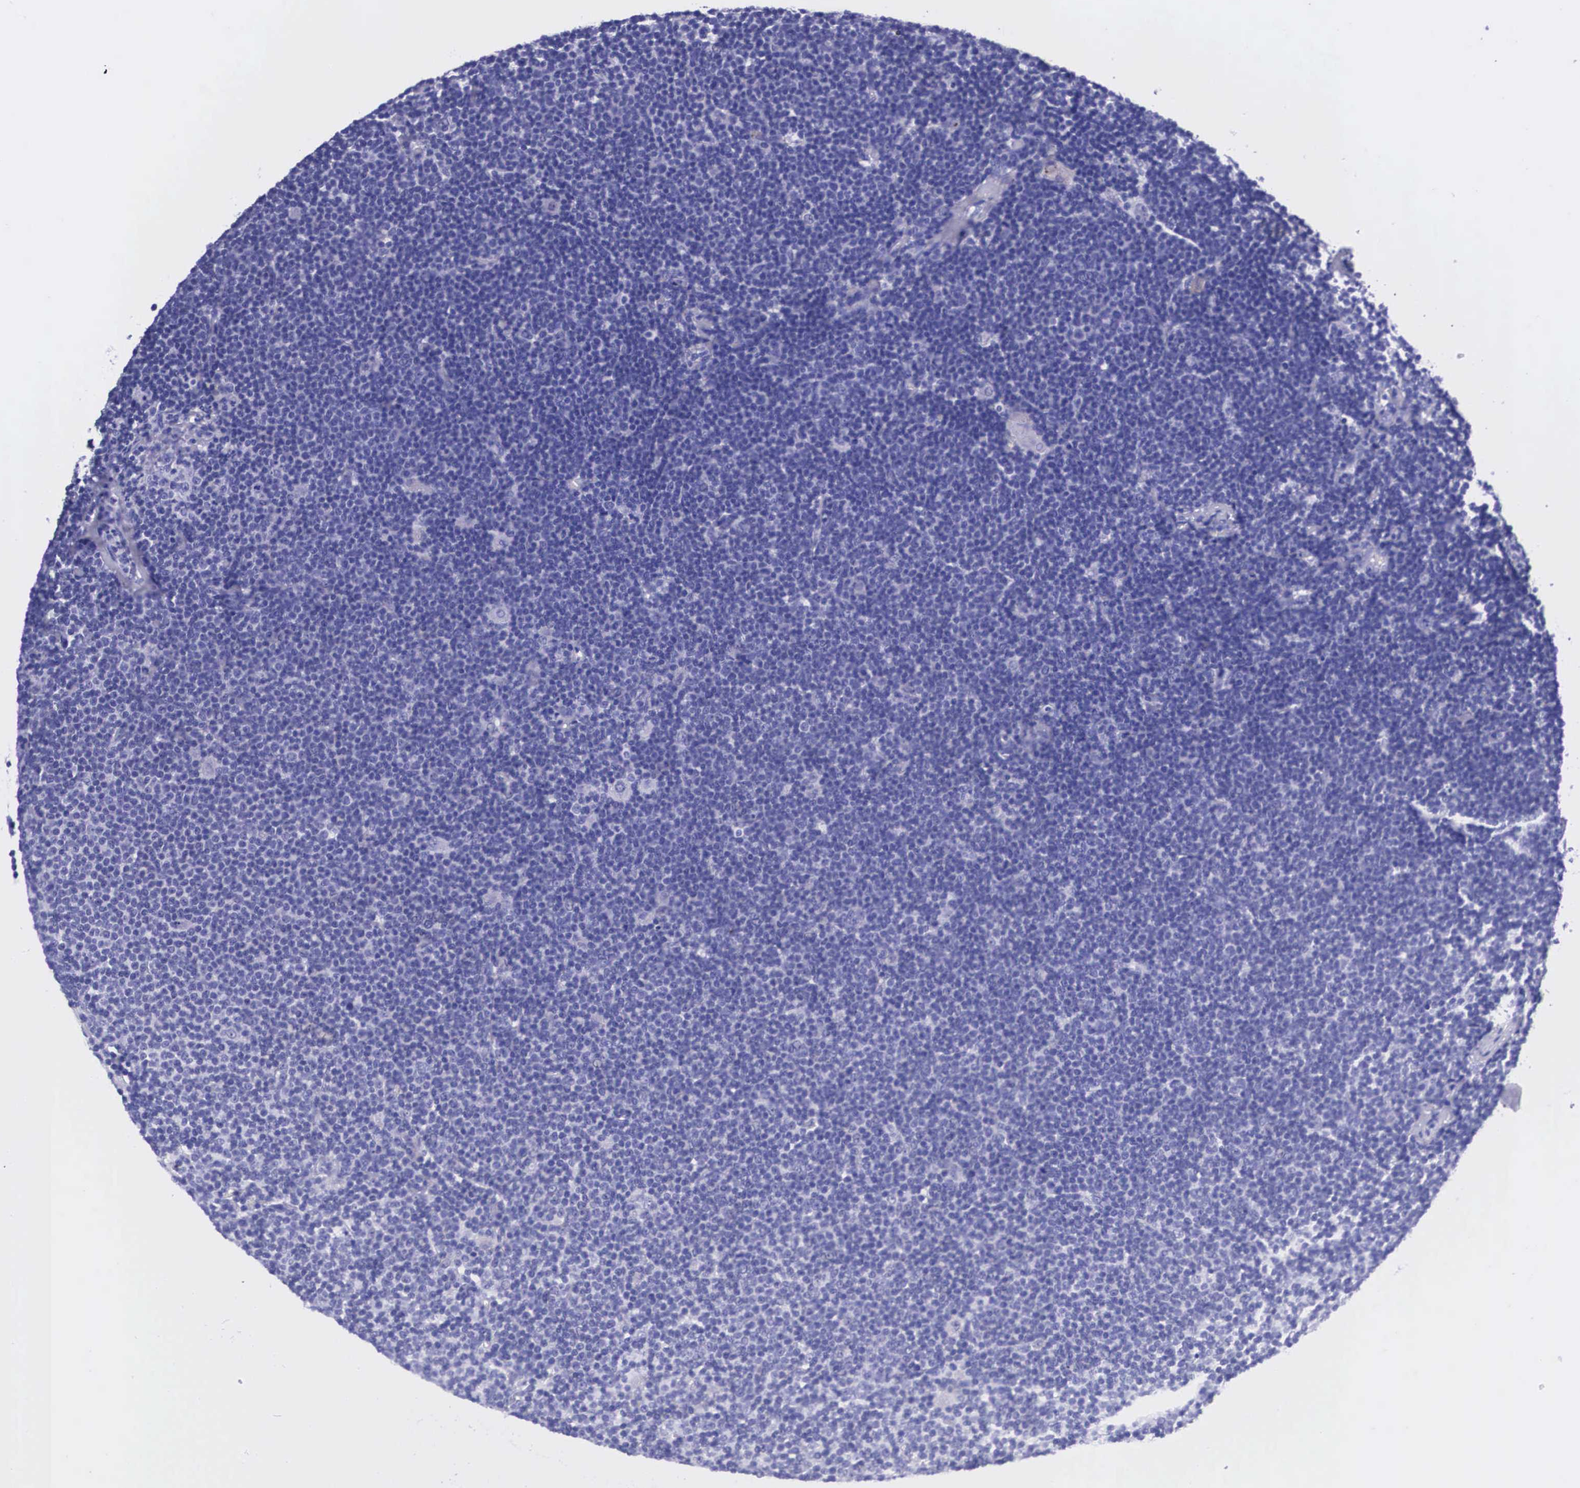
{"staining": {"intensity": "negative", "quantity": "none", "location": "none"}, "tissue": "lymphoma", "cell_type": "Tumor cells", "image_type": "cancer", "snomed": [{"axis": "morphology", "description": "Malignant lymphoma, non-Hodgkin's type, Low grade"}, {"axis": "topography", "description": "Lymph node"}], "caption": "Tumor cells show no significant protein expression in lymphoma.", "gene": "PLG", "patient": {"sex": "male", "age": 65}}